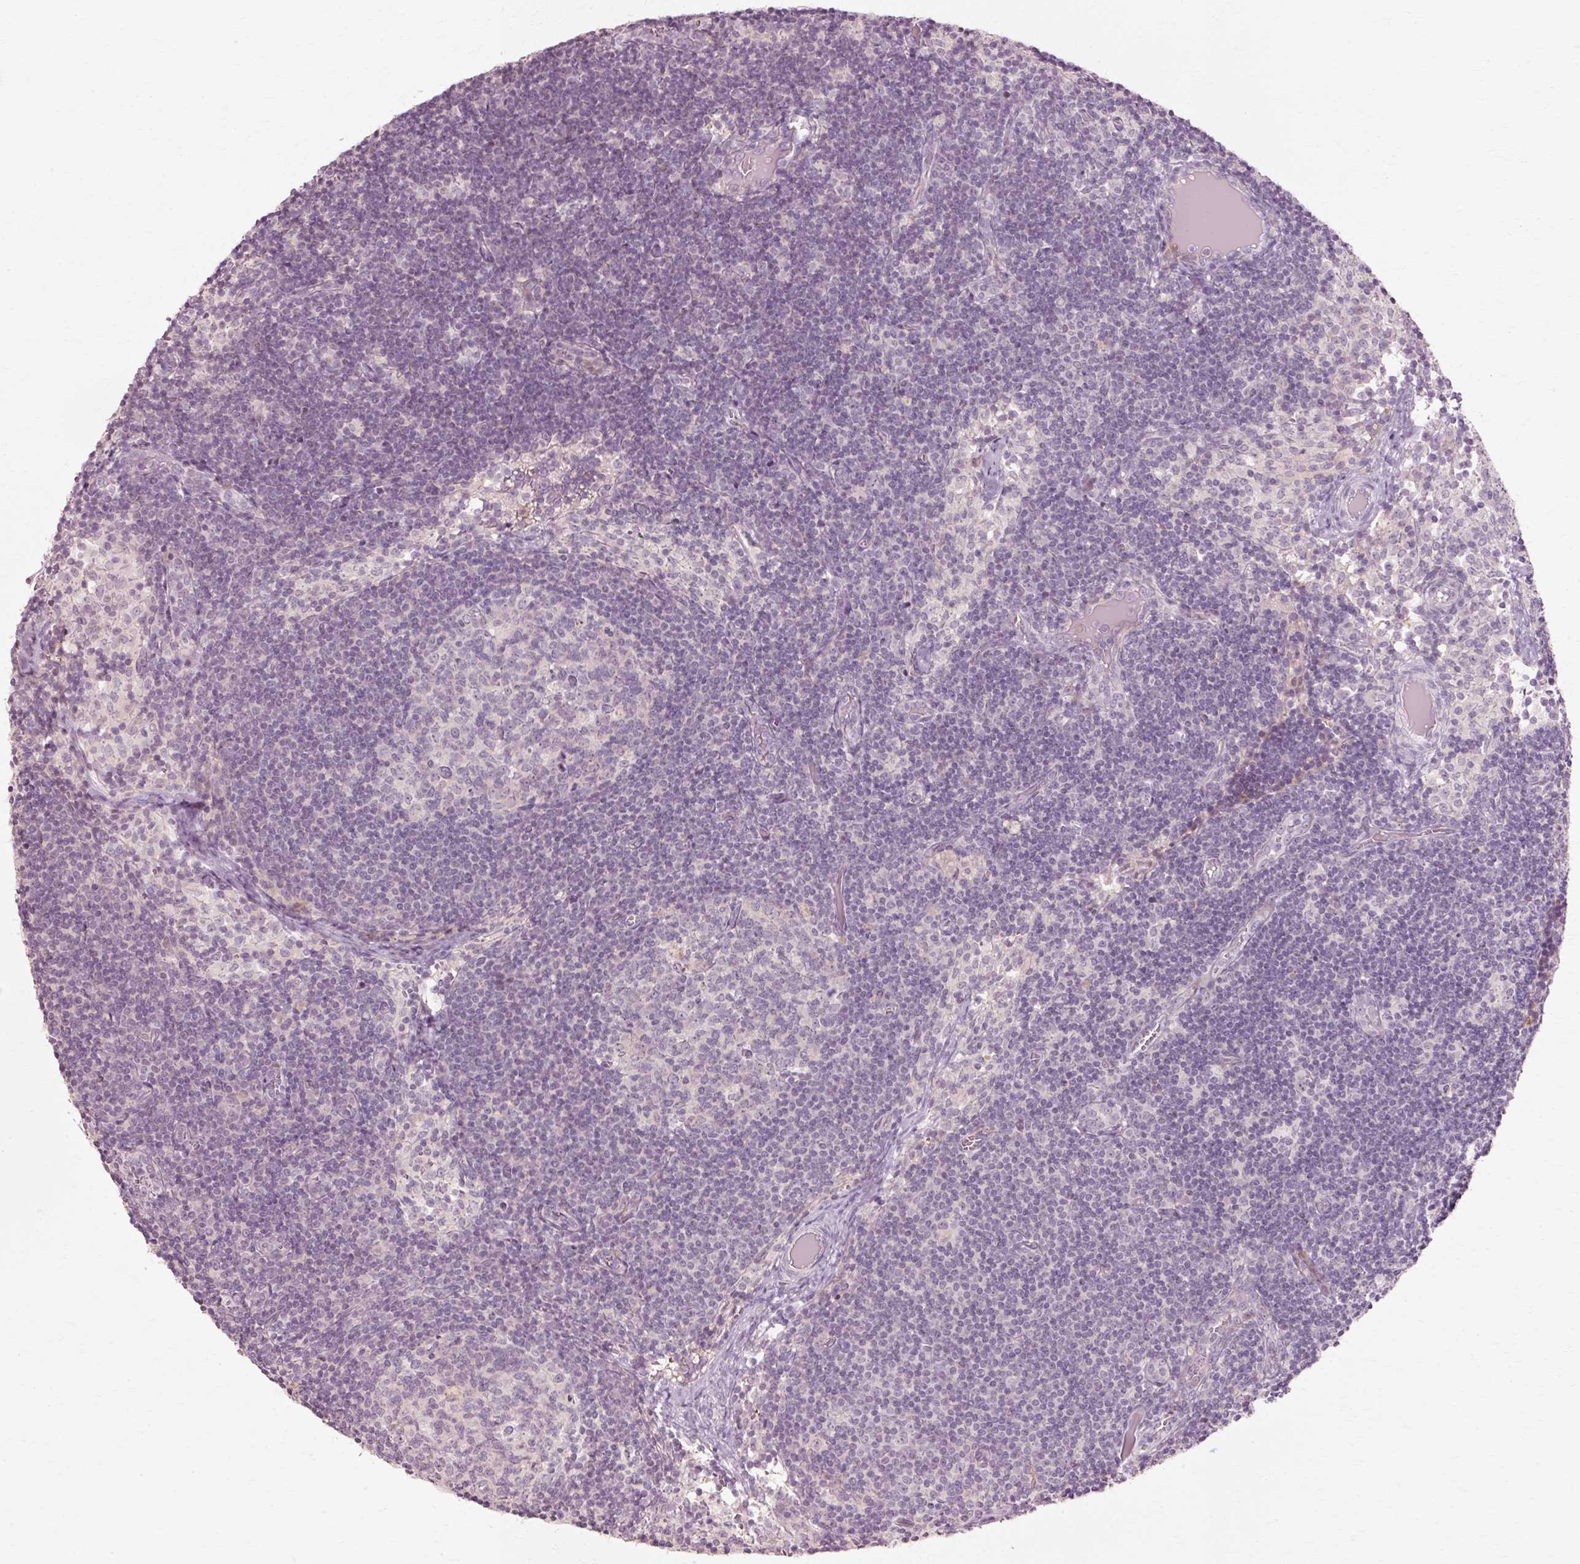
{"staining": {"intensity": "negative", "quantity": "none", "location": "none"}, "tissue": "lymph node", "cell_type": "Germinal center cells", "image_type": "normal", "snomed": [{"axis": "morphology", "description": "Normal tissue, NOS"}, {"axis": "topography", "description": "Lymph node"}], "caption": "Immunohistochemistry micrograph of normal lymph node: human lymph node stained with DAB (3,3'-diaminobenzidine) reveals no significant protein expression in germinal center cells. (DAB (3,3'-diaminobenzidine) immunohistochemistry (IHC) with hematoxylin counter stain).", "gene": "RGPD5", "patient": {"sex": "female", "age": 31}}